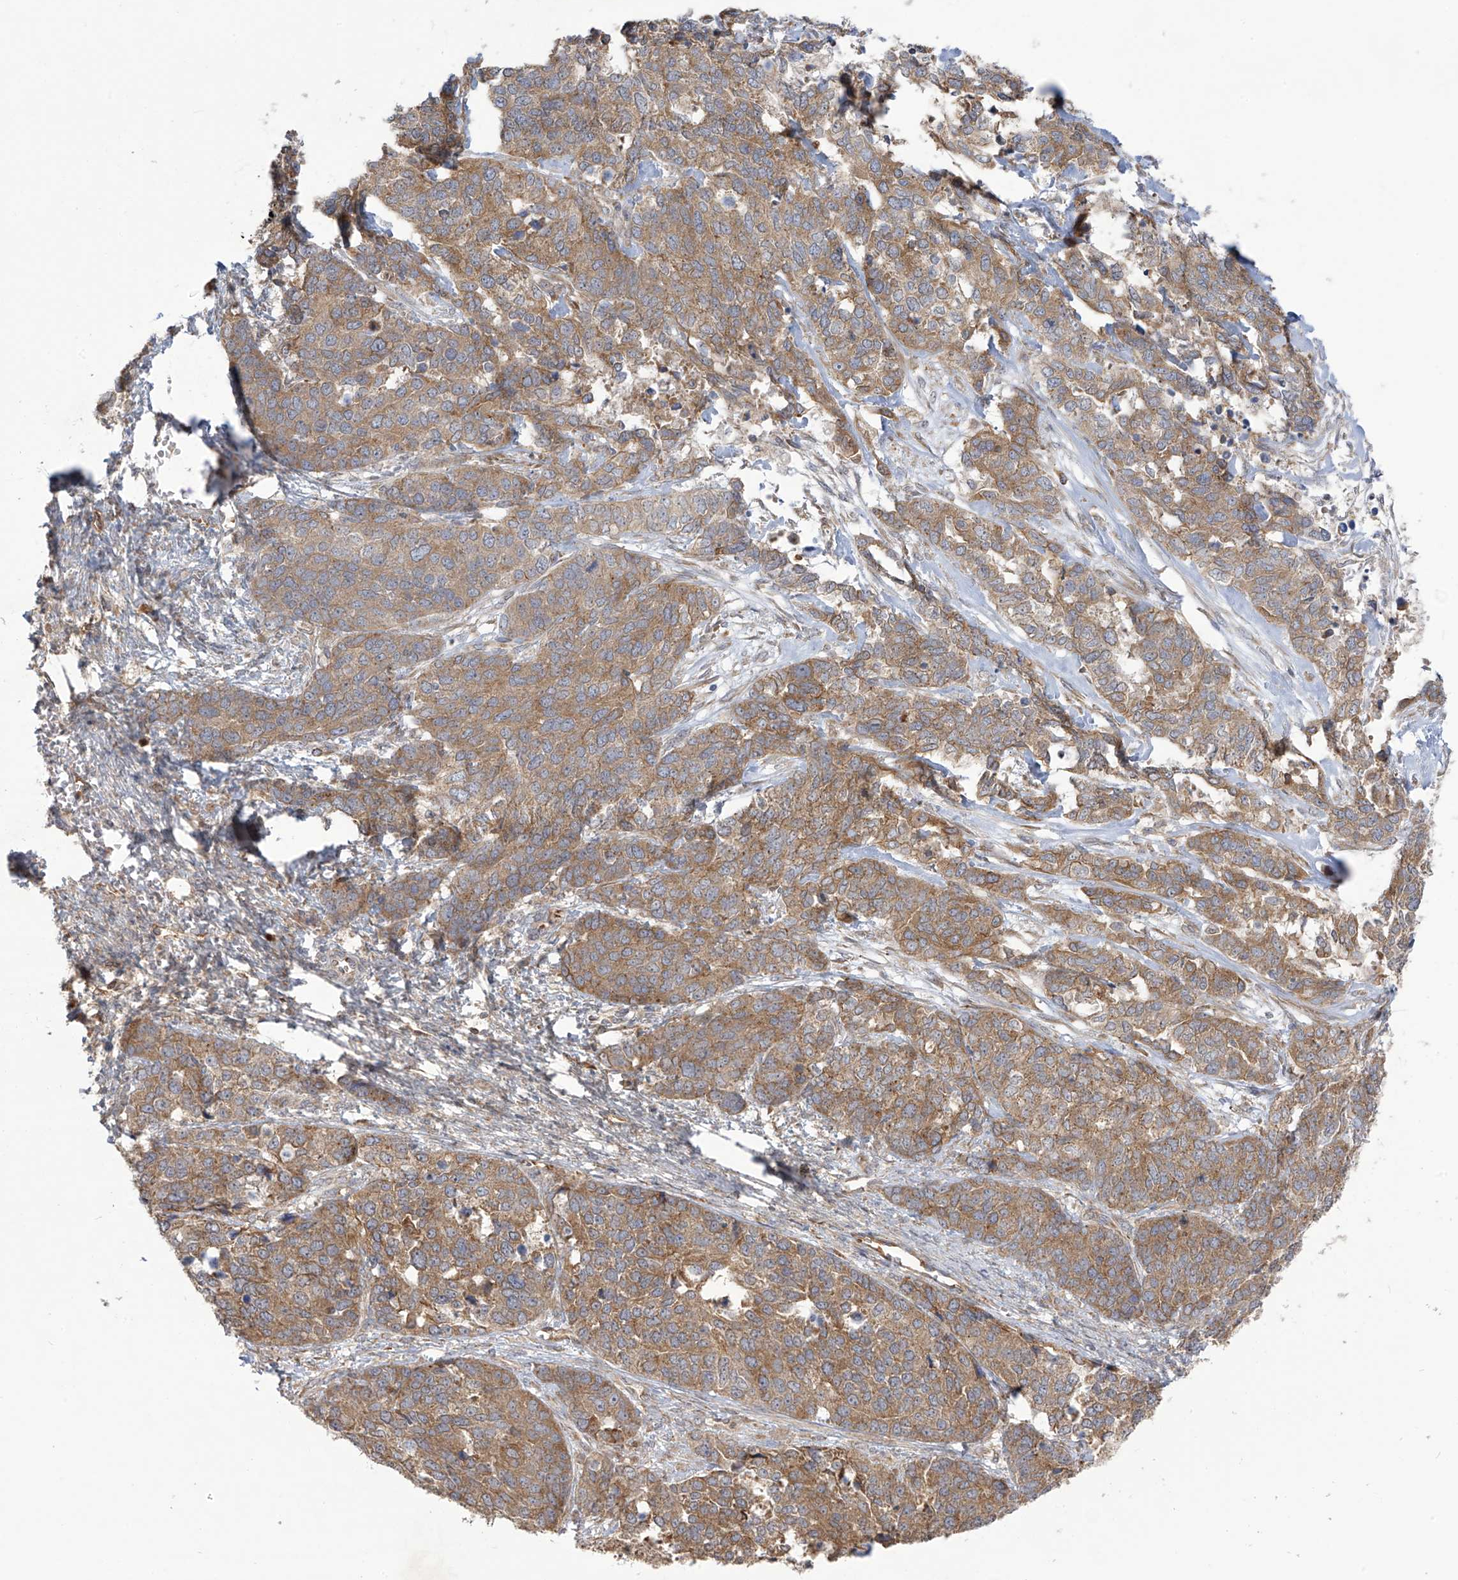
{"staining": {"intensity": "moderate", "quantity": "25%-75%", "location": "cytoplasmic/membranous"}, "tissue": "ovarian cancer", "cell_type": "Tumor cells", "image_type": "cancer", "snomed": [{"axis": "morphology", "description": "Cystadenocarcinoma, serous, NOS"}, {"axis": "topography", "description": "Ovary"}], "caption": "This photomicrograph displays IHC staining of human ovarian cancer (serous cystadenocarcinoma), with medium moderate cytoplasmic/membranous staining in about 25%-75% of tumor cells.", "gene": "KIAA1522", "patient": {"sex": "female", "age": 44}}